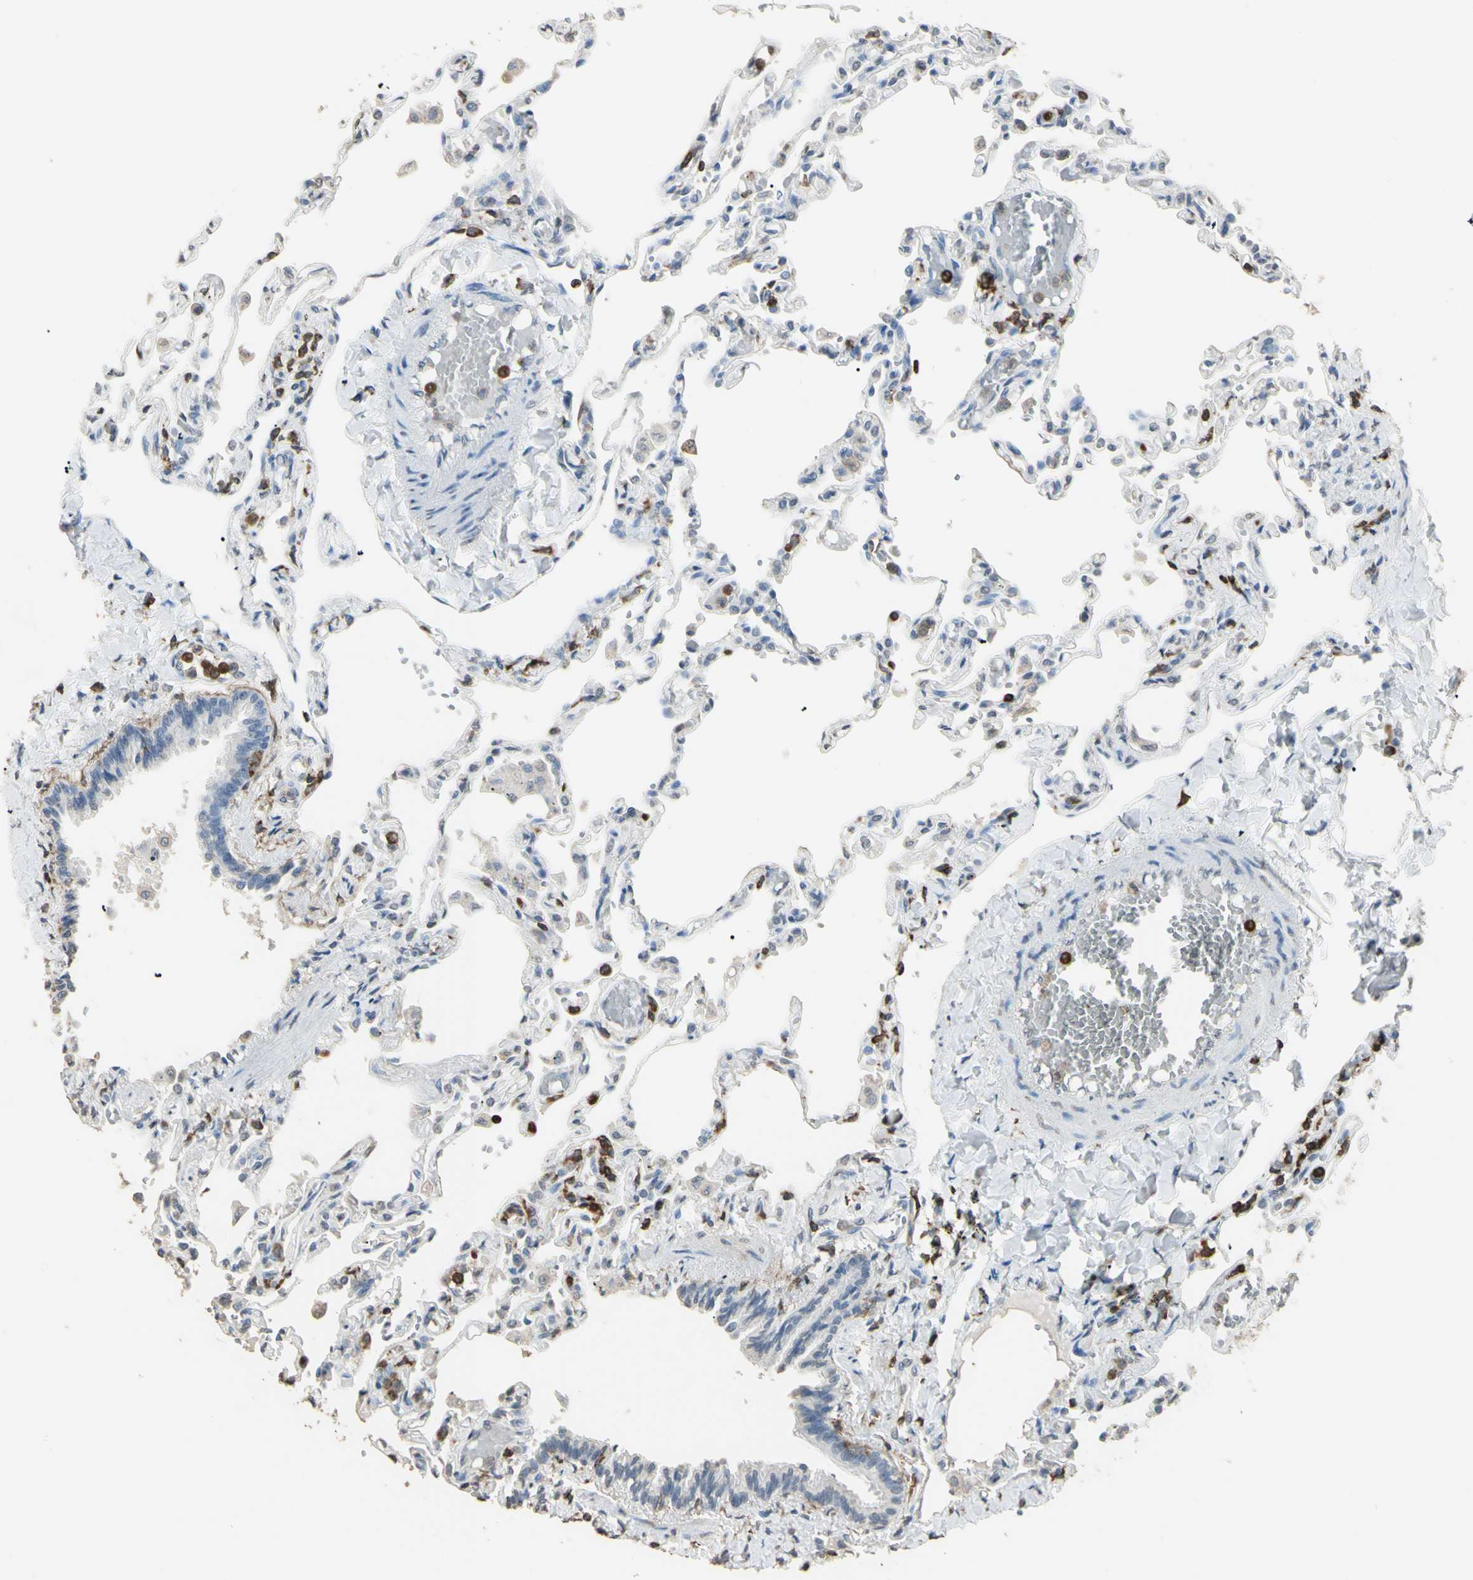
{"staining": {"intensity": "weak", "quantity": "<25%", "location": "cytoplasmic/membranous"}, "tissue": "lung", "cell_type": "Alveolar cells", "image_type": "normal", "snomed": [{"axis": "morphology", "description": "Normal tissue, NOS"}, {"axis": "topography", "description": "Lung"}], "caption": "DAB (3,3'-diaminobenzidine) immunohistochemical staining of unremarkable lung displays no significant expression in alveolar cells.", "gene": "PSTPIP1", "patient": {"sex": "male", "age": 21}}